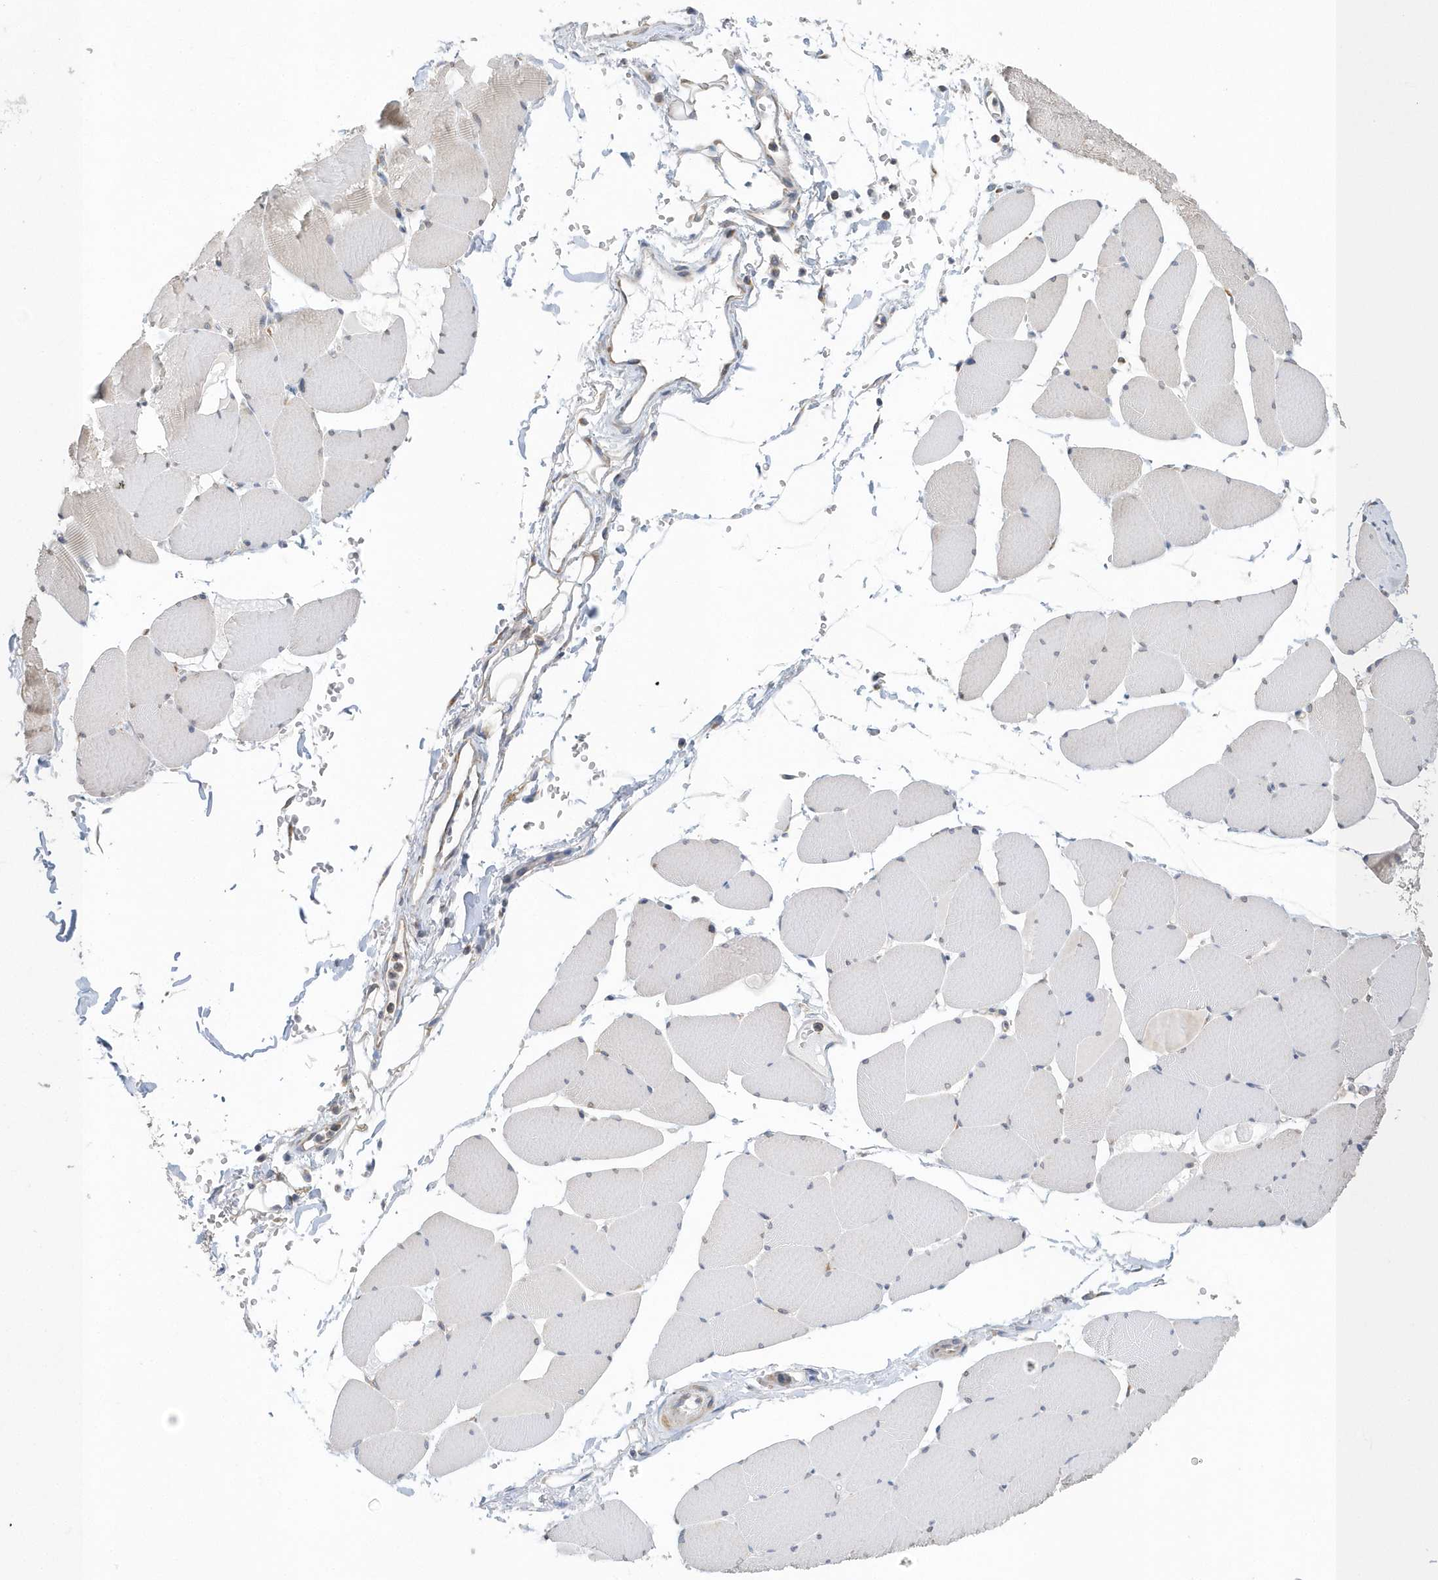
{"staining": {"intensity": "weak", "quantity": "<25%", "location": "cytoplasmic/membranous,nuclear"}, "tissue": "skeletal muscle", "cell_type": "Myocytes", "image_type": "normal", "snomed": [{"axis": "morphology", "description": "Normal tissue, NOS"}, {"axis": "topography", "description": "Skeletal muscle"}, {"axis": "topography", "description": "Head-Neck"}], "caption": "Immunohistochemistry photomicrograph of benign skeletal muscle stained for a protein (brown), which displays no staining in myocytes.", "gene": "SPATA5", "patient": {"sex": "male", "age": 66}}